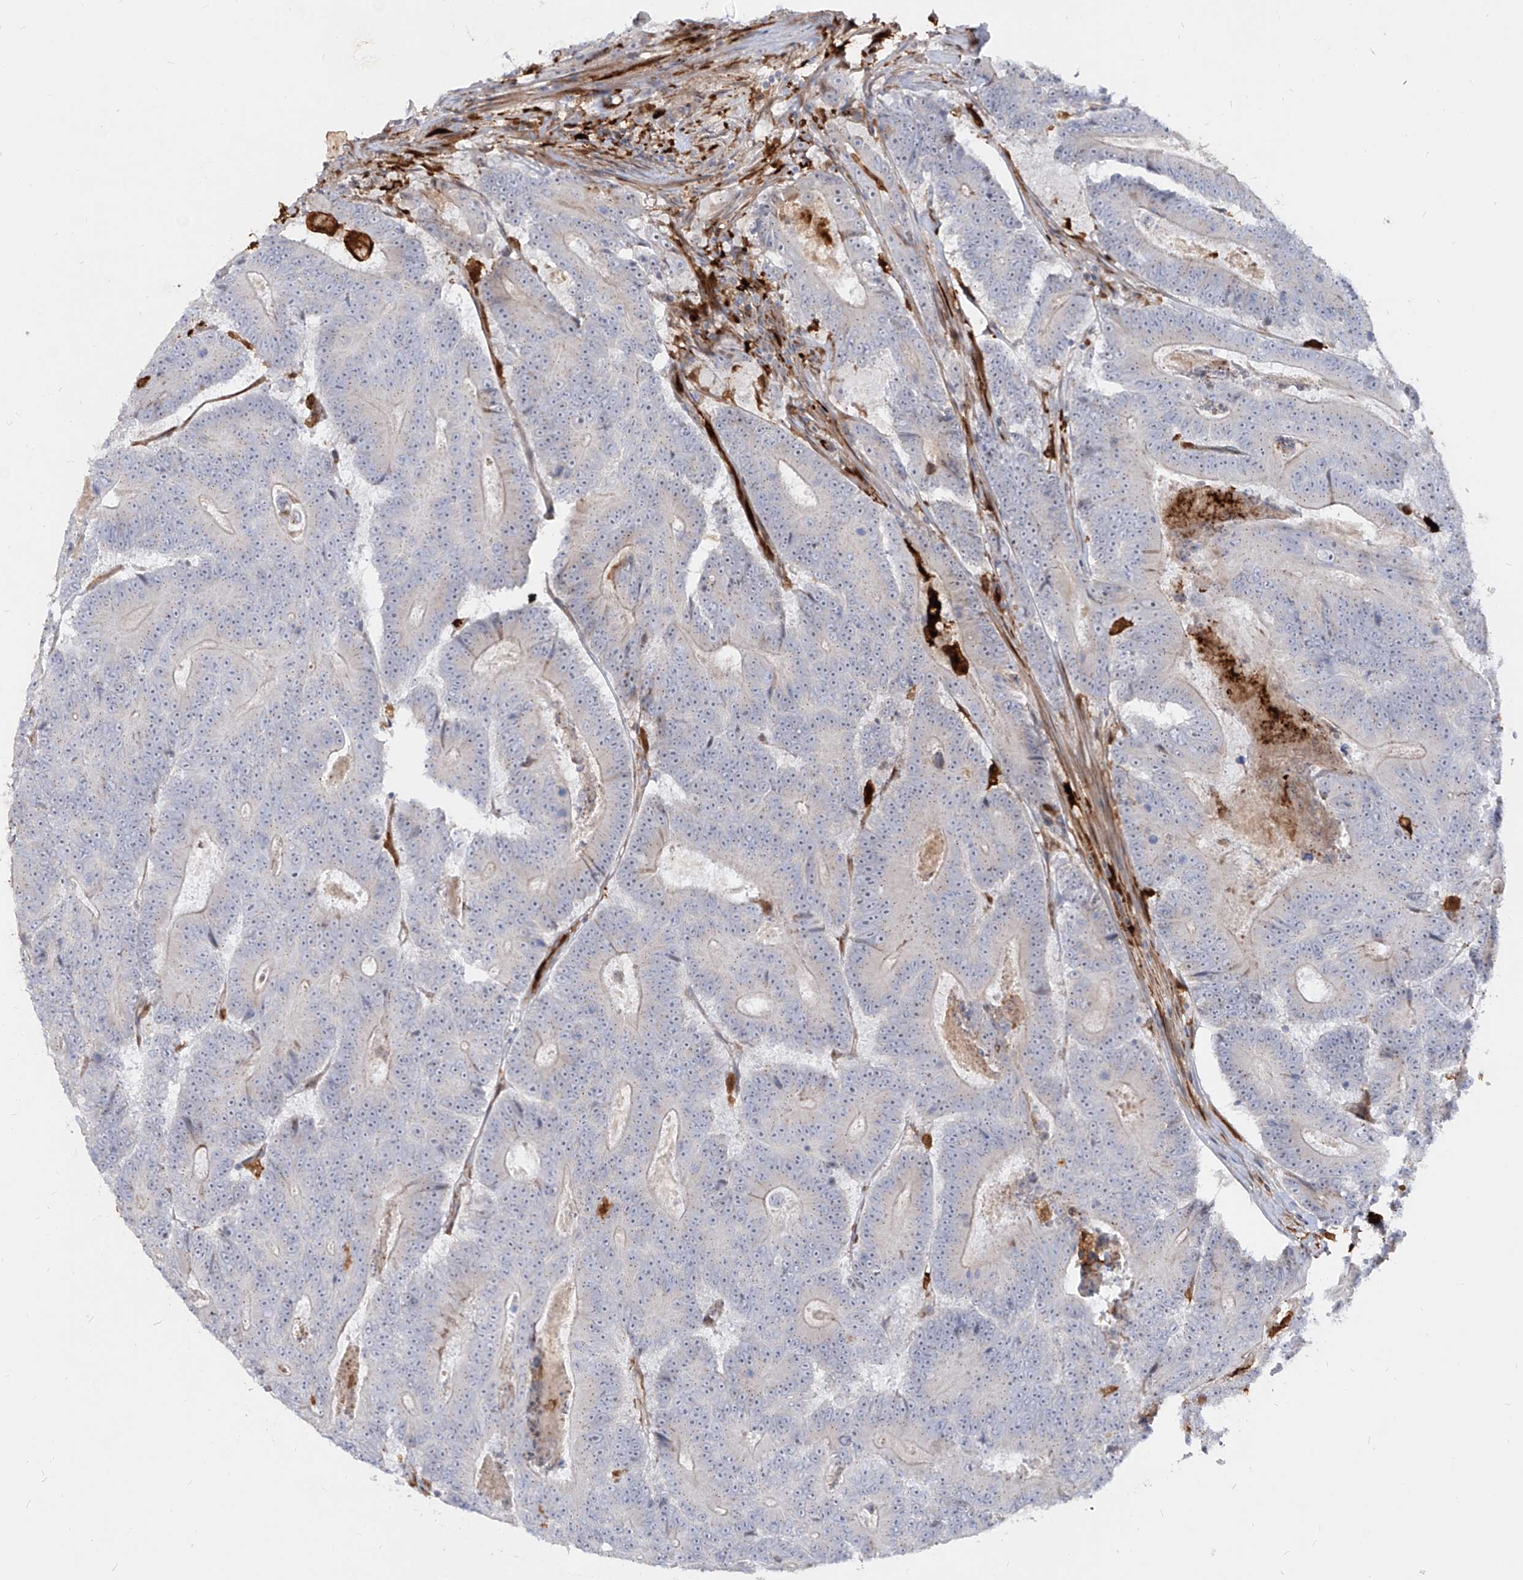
{"staining": {"intensity": "negative", "quantity": "none", "location": "none"}, "tissue": "colorectal cancer", "cell_type": "Tumor cells", "image_type": "cancer", "snomed": [{"axis": "morphology", "description": "Adenocarcinoma, NOS"}, {"axis": "topography", "description": "Colon"}], "caption": "A photomicrograph of adenocarcinoma (colorectal) stained for a protein shows no brown staining in tumor cells.", "gene": "KYNU", "patient": {"sex": "male", "age": 83}}